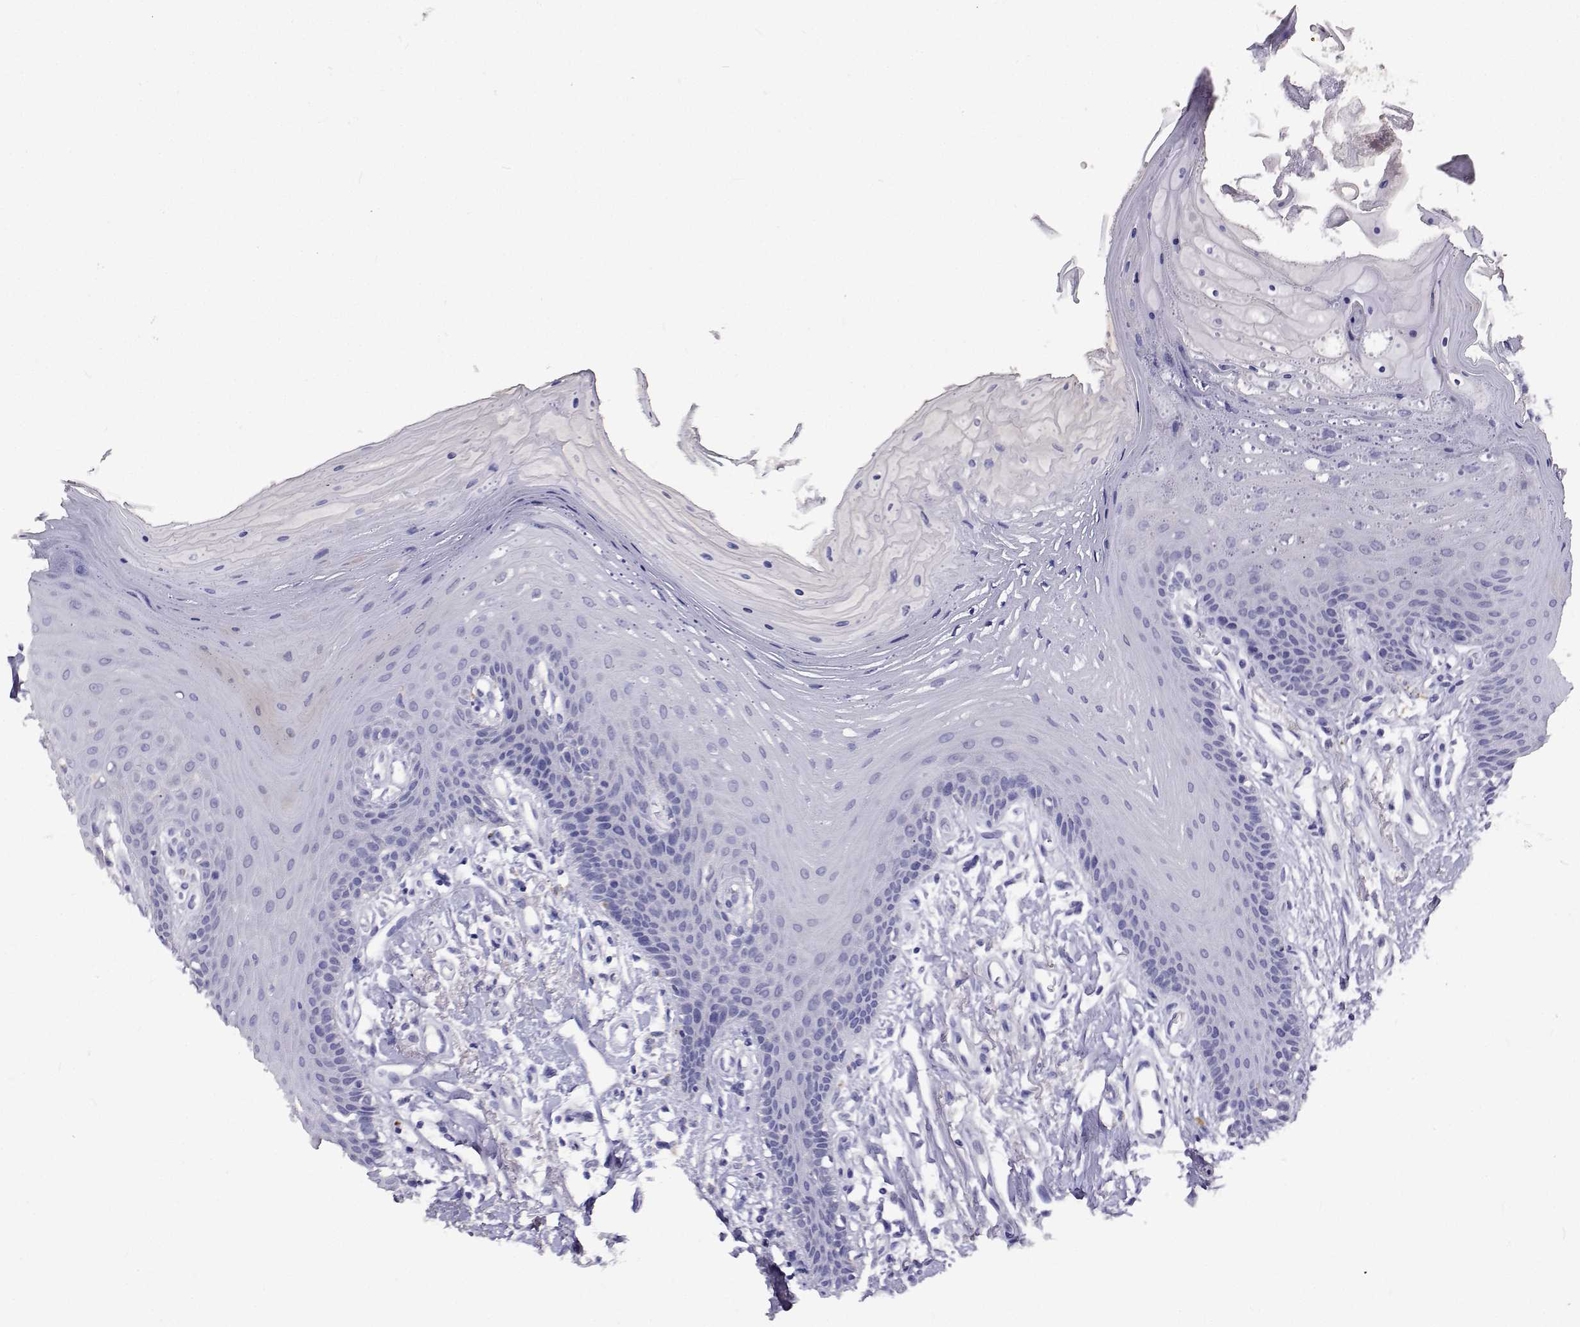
{"staining": {"intensity": "negative", "quantity": "none", "location": "none"}, "tissue": "oral mucosa", "cell_type": "Squamous epithelial cells", "image_type": "normal", "snomed": [{"axis": "morphology", "description": "Normal tissue, NOS"}, {"axis": "morphology", "description": "Normal morphology"}, {"axis": "topography", "description": "Oral tissue"}], "caption": "This photomicrograph is of unremarkable oral mucosa stained with immunohistochemistry to label a protein in brown with the nuclei are counter-stained blue. There is no staining in squamous epithelial cells.", "gene": "CFAP44", "patient": {"sex": "female", "age": 76}}